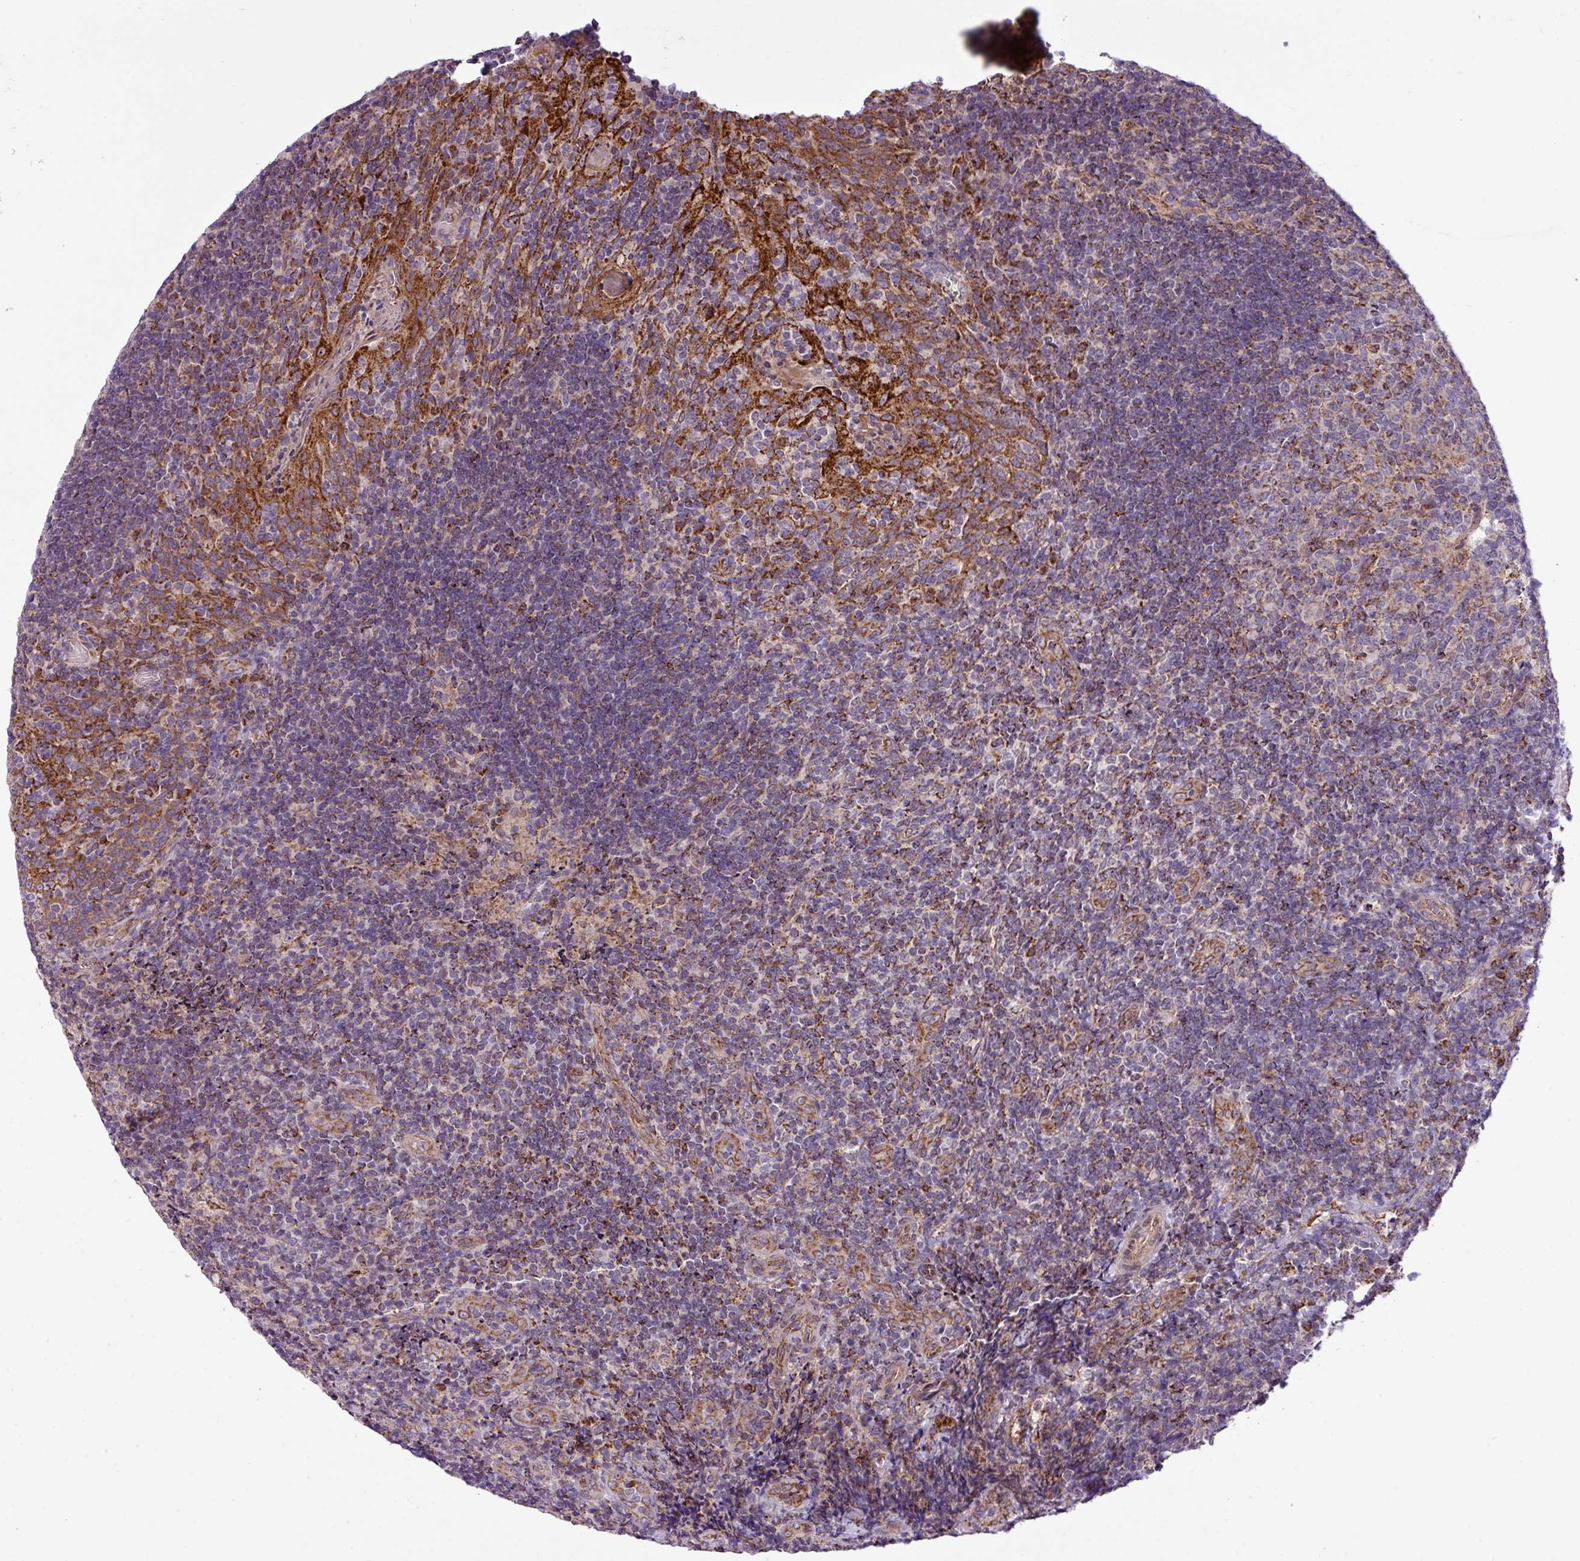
{"staining": {"intensity": "moderate", "quantity": "25%-75%", "location": "cytoplasmic/membranous"}, "tissue": "tonsil", "cell_type": "Germinal center cells", "image_type": "normal", "snomed": [{"axis": "morphology", "description": "Normal tissue, NOS"}, {"axis": "topography", "description": "Tonsil"}], "caption": "DAB (3,3'-diaminobenzidine) immunohistochemical staining of normal tonsil displays moderate cytoplasmic/membranous protein expression in approximately 25%-75% of germinal center cells.", "gene": "ZNF569", "patient": {"sex": "male", "age": 17}}